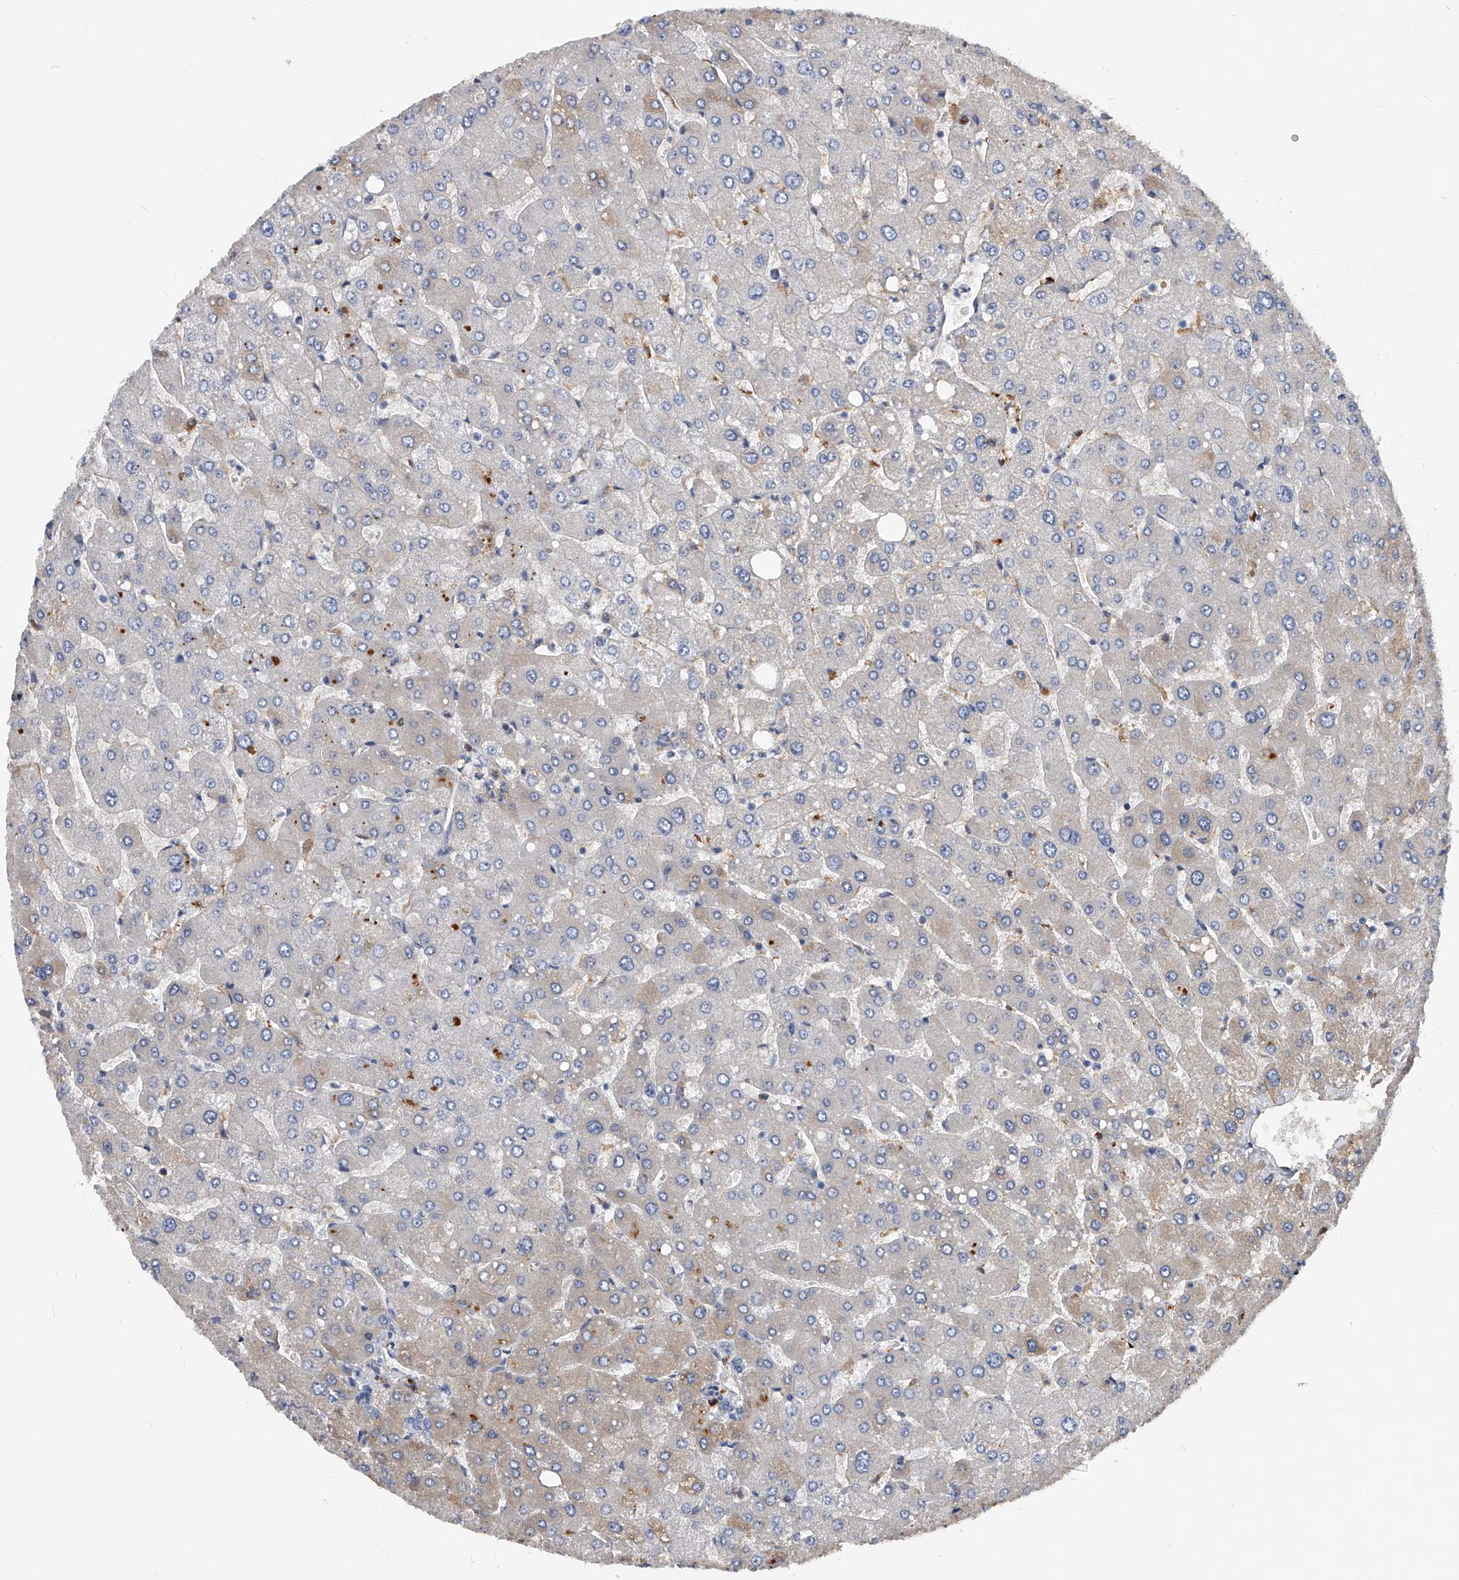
{"staining": {"intensity": "negative", "quantity": "none", "location": "none"}, "tissue": "liver", "cell_type": "Cholangiocytes", "image_type": "normal", "snomed": [{"axis": "morphology", "description": "Normal tissue, NOS"}, {"axis": "topography", "description": "Liver"}], "caption": "Immunohistochemical staining of normal human liver reveals no significant positivity in cholangiocytes.", "gene": "ZNF25", "patient": {"sex": "male", "age": 55}}